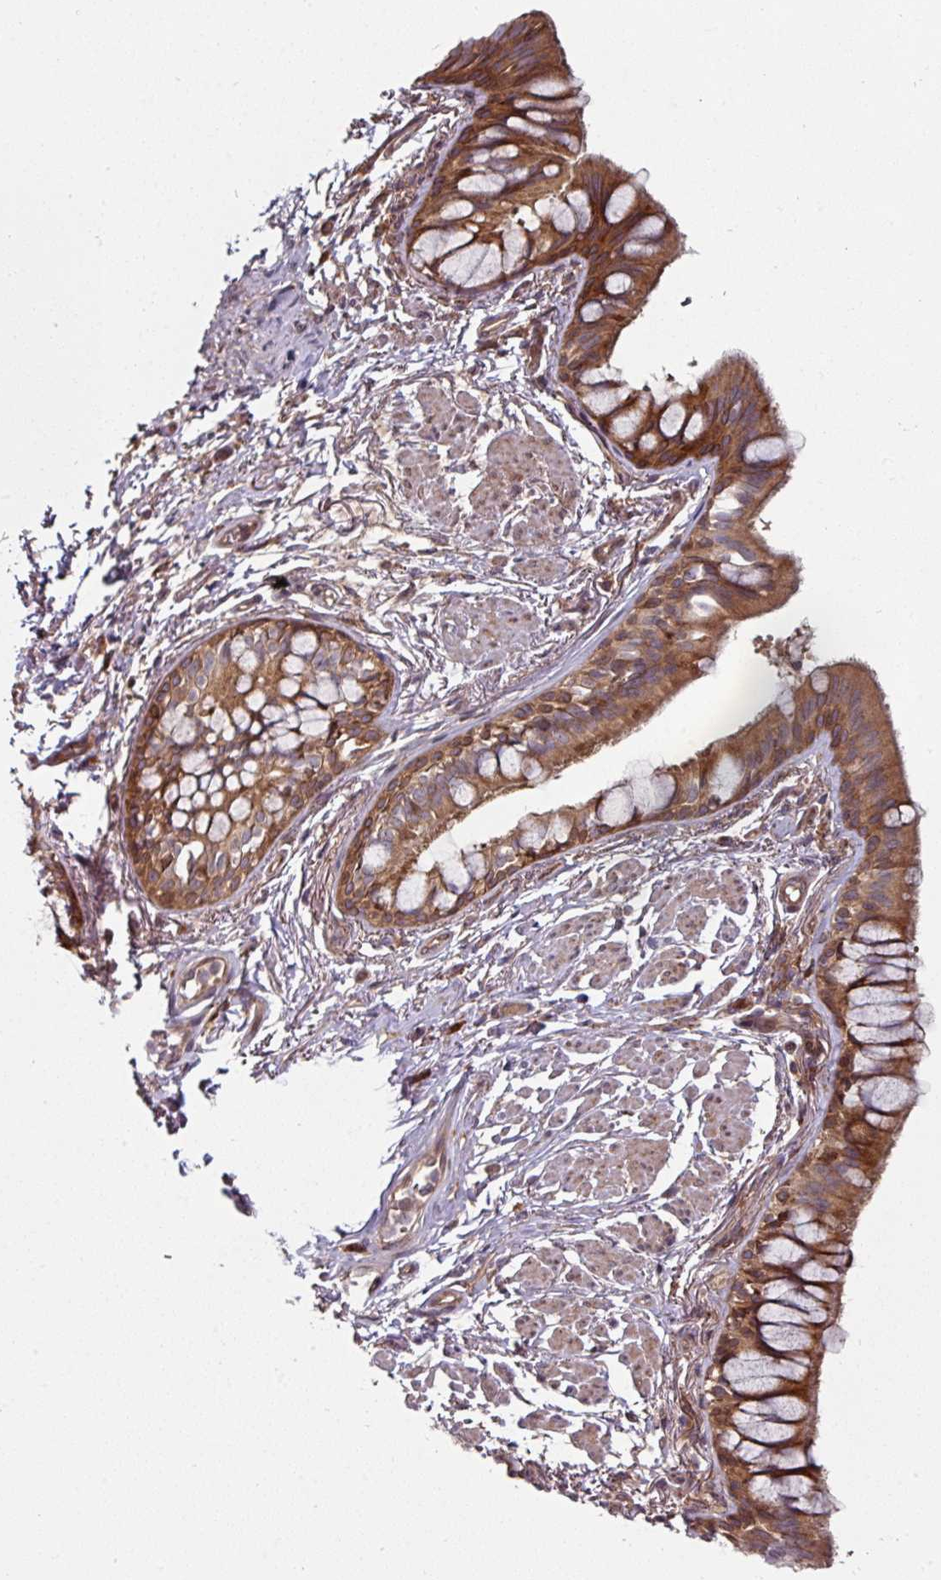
{"staining": {"intensity": "strong", "quantity": ">75%", "location": "cytoplasmic/membranous"}, "tissue": "bronchus", "cell_type": "Respiratory epithelial cells", "image_type": "normal", "snomed": [{"axis": "morphology", "description": "Normal tissue, NOS"}, {"axis": "topography", "description": "Bronchus"}], "caption": "Immunohistochemistry photomicrograph of normal bronchus stained for a protein (brown), which exhibits high levels of strong cytoplasmic/membranous expression in approximately >75% of respiratory epithelial cells.", "gene": "RAB5A", "patient": {"sex": "male", "age": 70}}